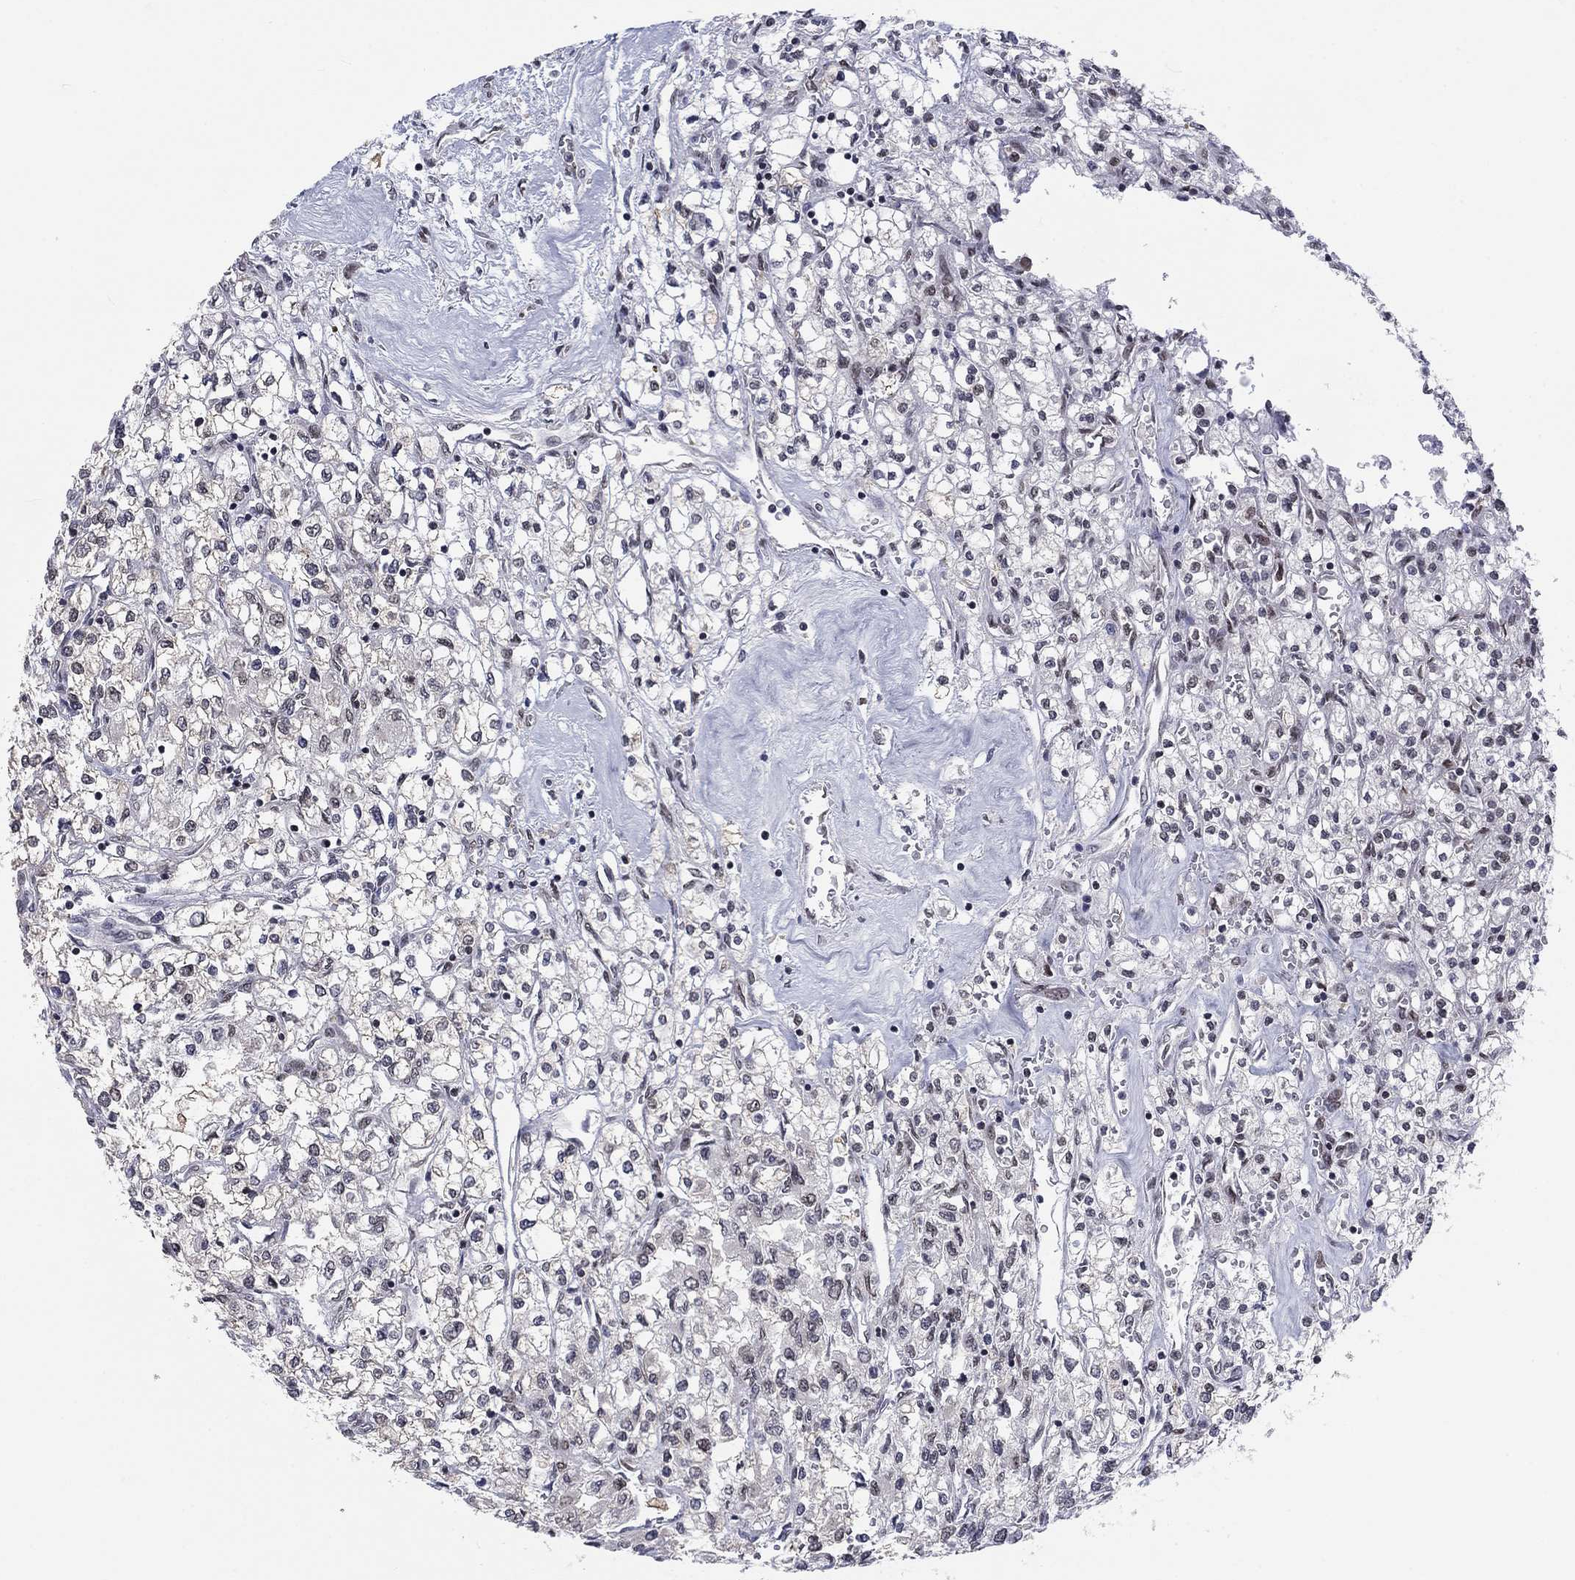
{"staining": {"intensity": "negative", "quantity": "none", "location": "none"}, "tissue": "renal cancer", "cell_type": "Tumor cells", "image_type": "cancer", "snomed": [{"axis": "morphology", "description": "Adenocarcinoma, NOS"}, {"axis": "topography", "description": "Kidney"}], "caption": "IHC histopathology image of neoplastic tissue: human renal cancer stained with DAB shows no significant protein positivity in tumor cells.", "gene": "FYTTD1", "patient": {"sex": "male", "age": 80}}